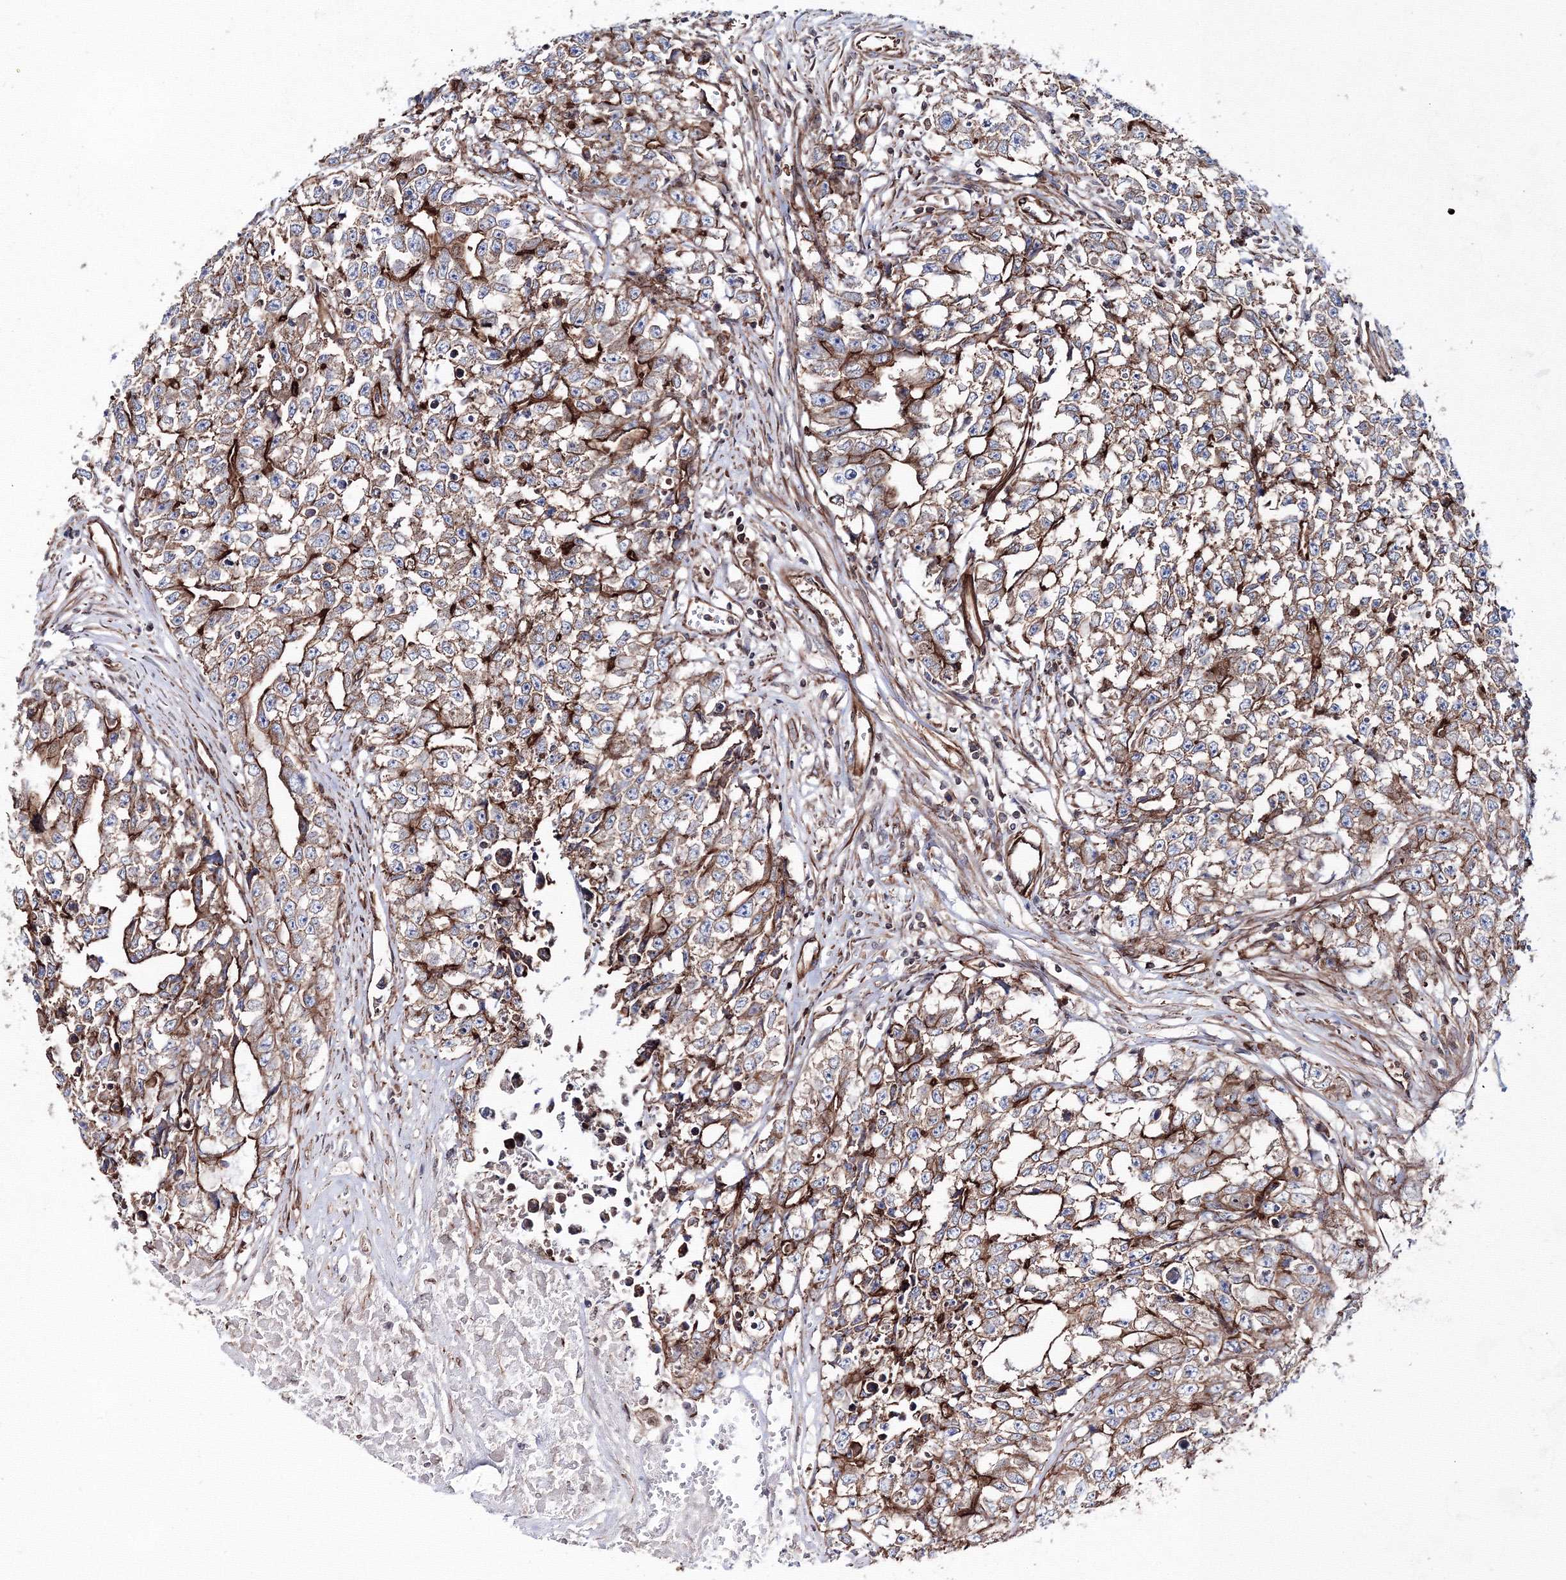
{"staining": {"intensity": "moderate", "quantity": ">75%", "location": "cytoplasmic/membranous"}, "tissue": "testis cancer", "cell_type": "Tumor cells", "image_type": "cancer", "snomed": [{"axis": "morphology", "description": "Seminoma, NOS"}, {"axis": "morphology", "description": "Carcinoma, Embryonal, NOS"}, {"axis": "topography", "description": "Testis"}], "caption": "Protein expression analysis of human testis cancer reveals moderate cytoplasmic/membranous positivity in about >75% of tumor cells.", "gene": "ANKRD37", "patient": {"sex": "male", "age": 43}}